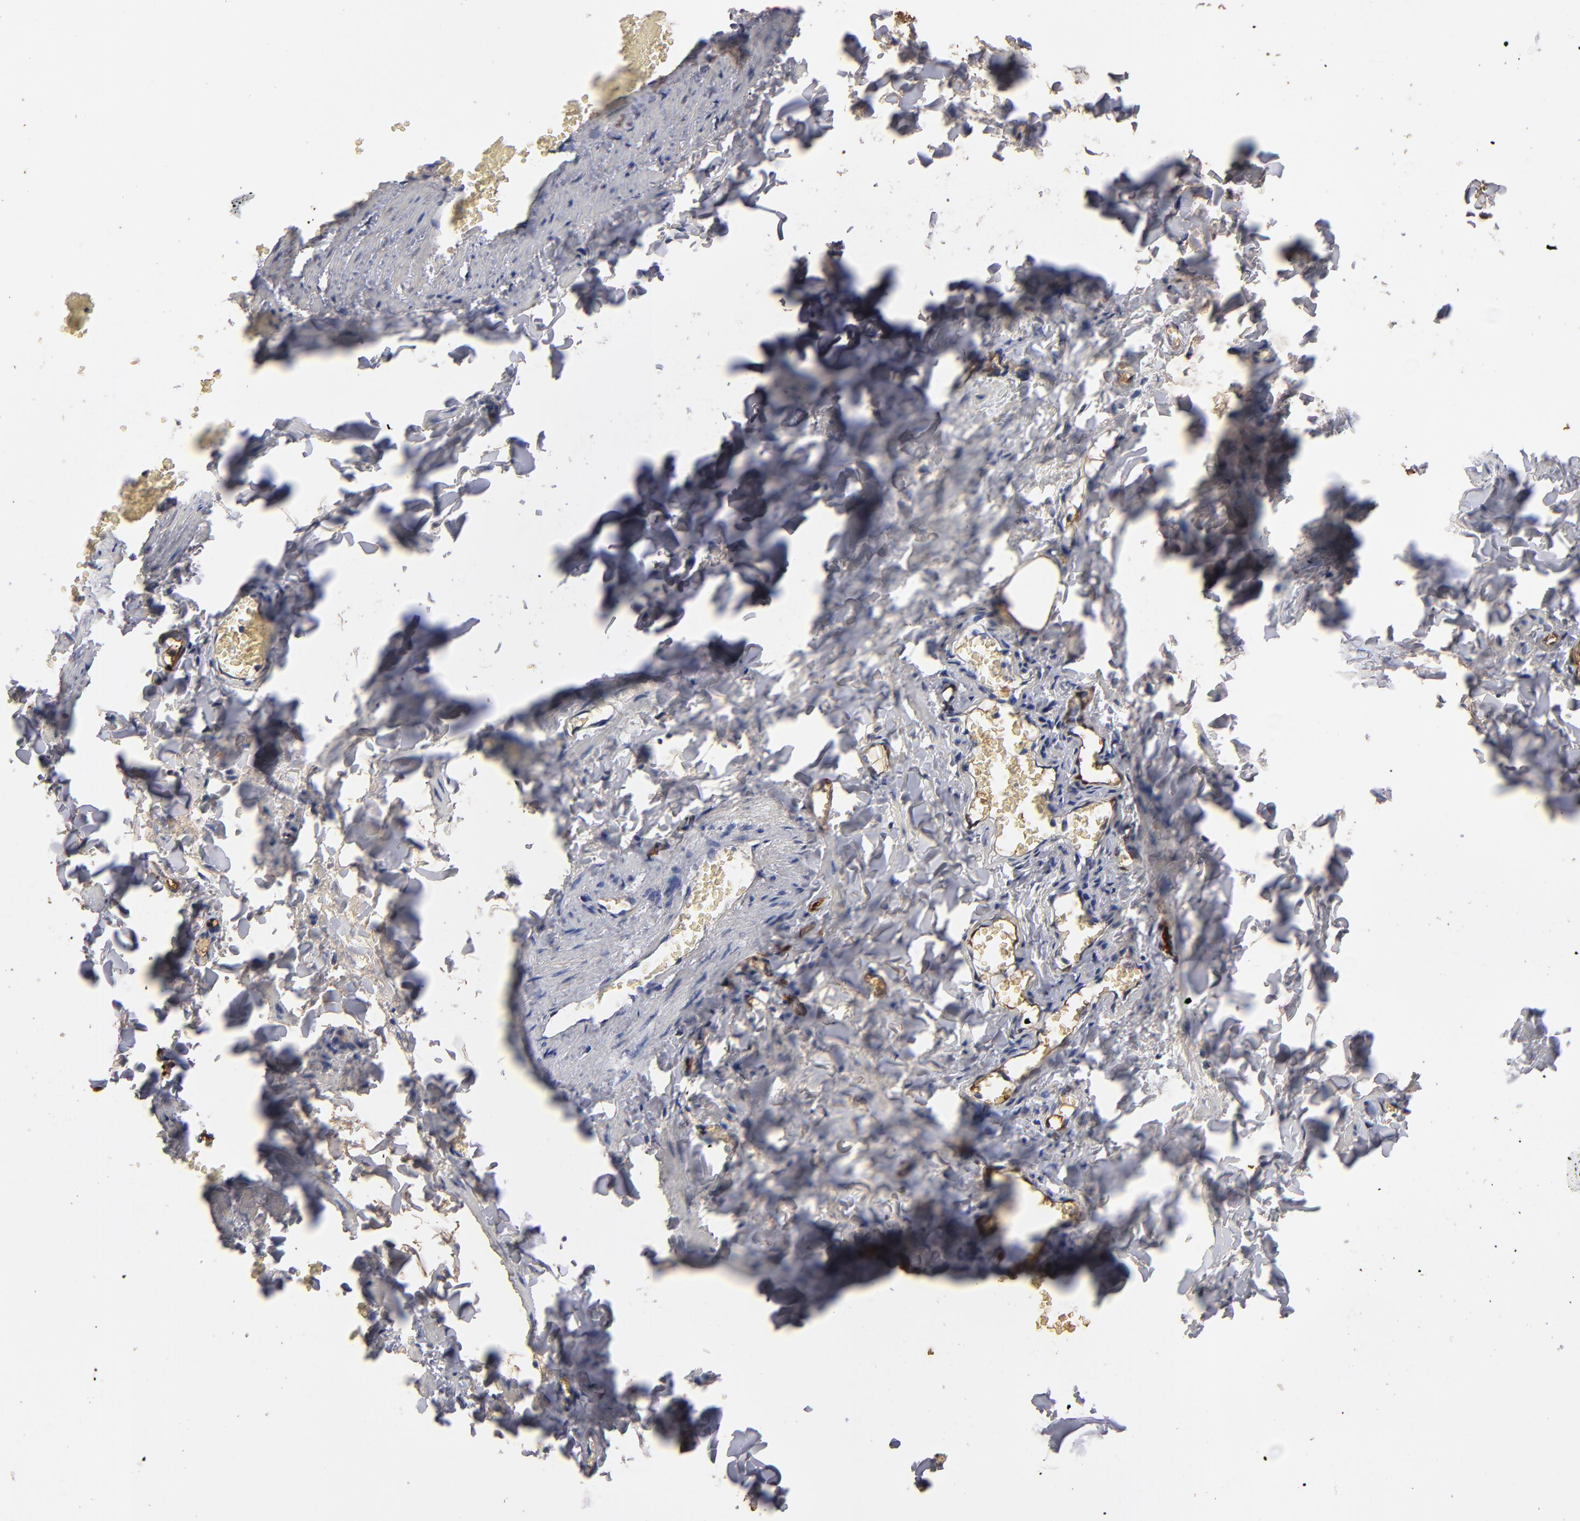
{"staining": {"intensity": "strong", "quantity": ">75%", "location": "cytoplasmic/membranous"}, "tissue": "adipose tissue", "cell_type": "Adipocytes", "image_type": "normal", "snomed": [{"axis": "morphology", "description": "Normal tissue, NOS"}, {"axis": "topography", "description": "Vascular tissue"}], "caption": "Protein staining shows strong cytoplasmic/membranous expression in approximately >75% of adipocytes in unremarkable adipose tissue.", "gene": "FABP4", "patient": {"sex": "male", "age": 41}}